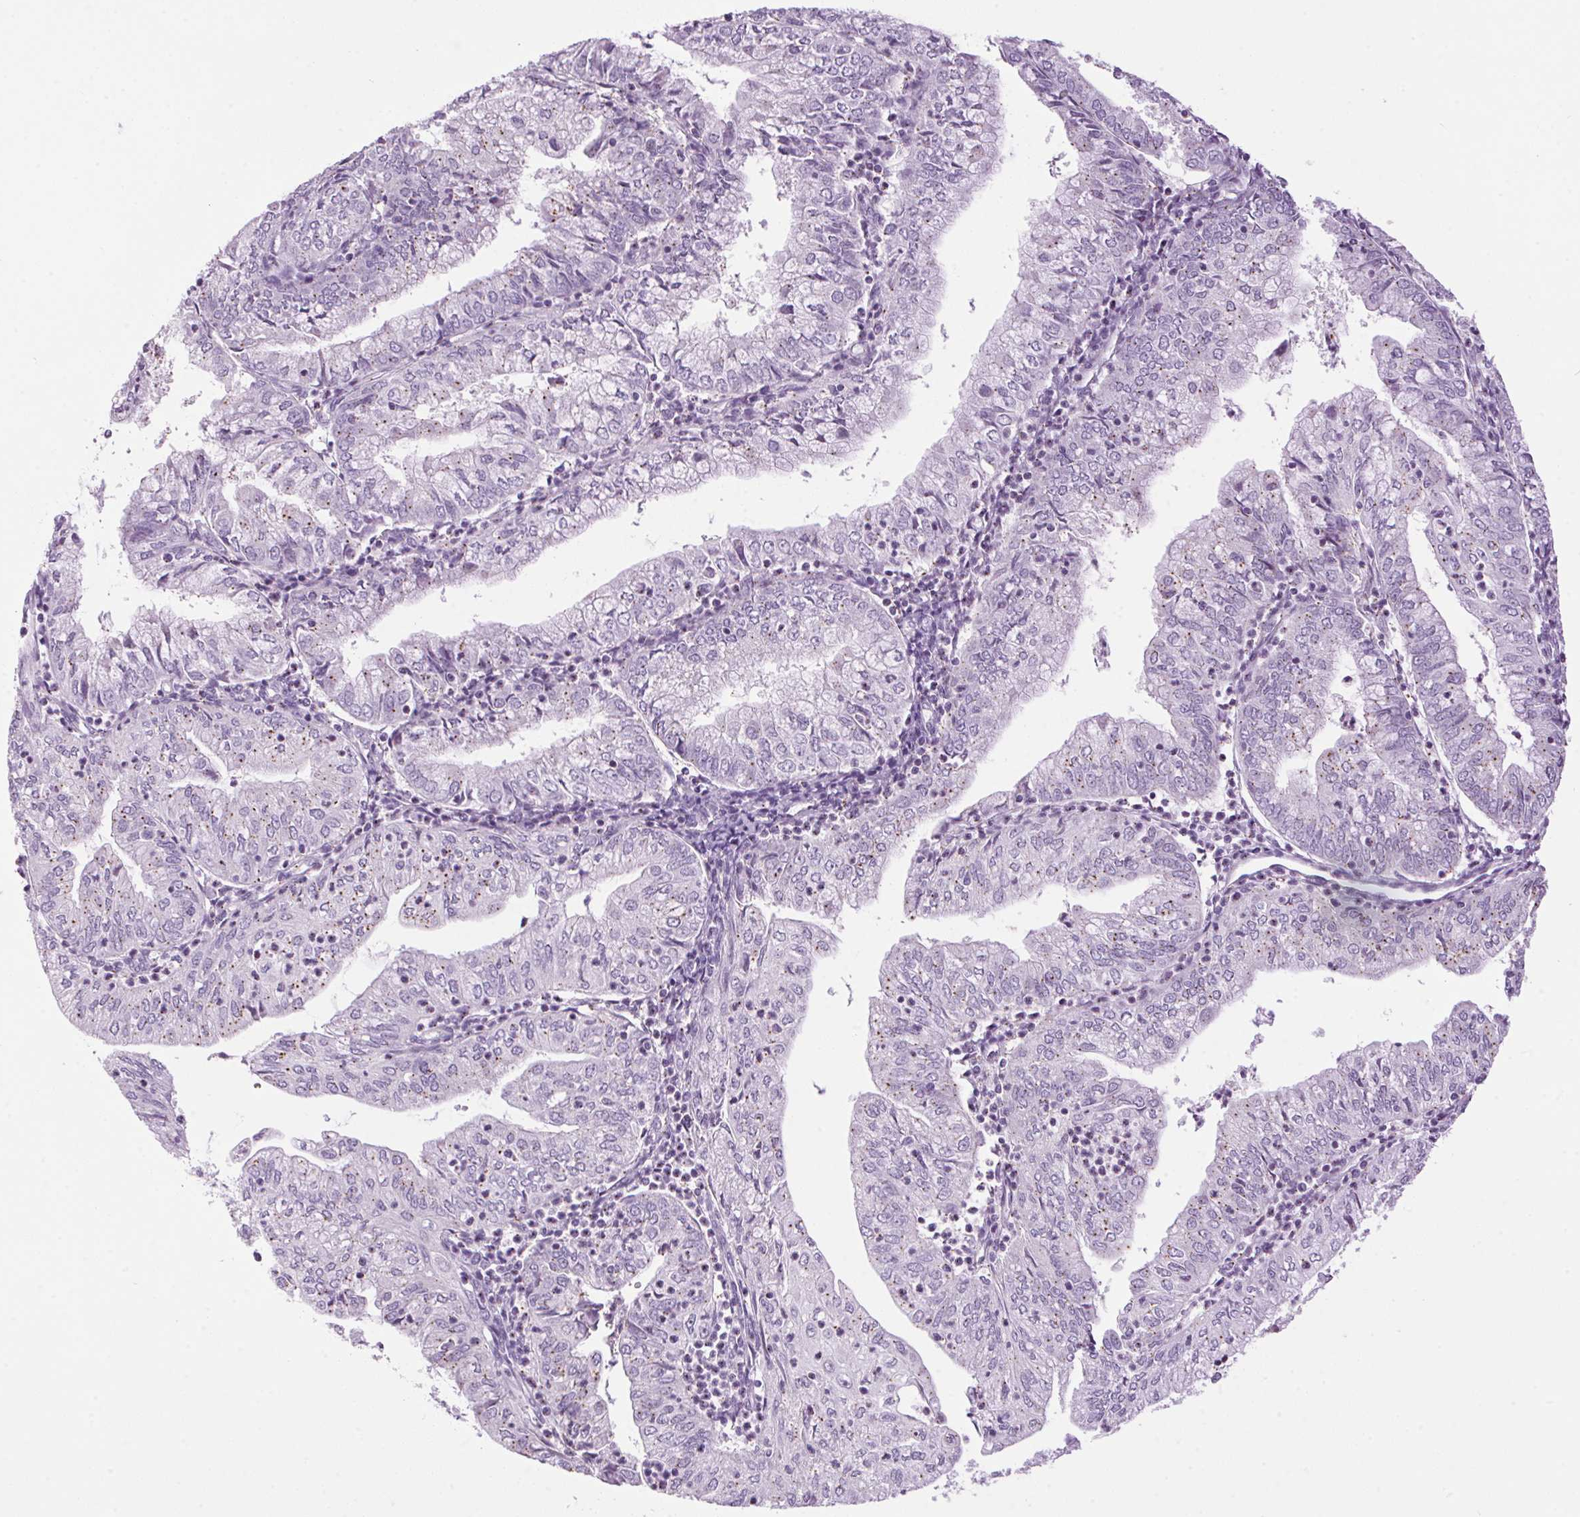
{"staining": {"intensity": "negative", "quantity": "none", "location": "none"}, "tissue": "endometrial cancer", "cell_type": "Tumor cells", "image_type": "cancer", "snomed": [{"axis": "morphology", "description": "Adenocarcinoma, NOS"}, {"axis": "topography", "description": "Endometrium"}], "caption": "Adenocarcinoma (endometrial) was stained to show a protein in brown. There is no significant positivity in tumor cells.", "gene": "TMEM88B", "patient": {"sex": "female", "age": 55}}